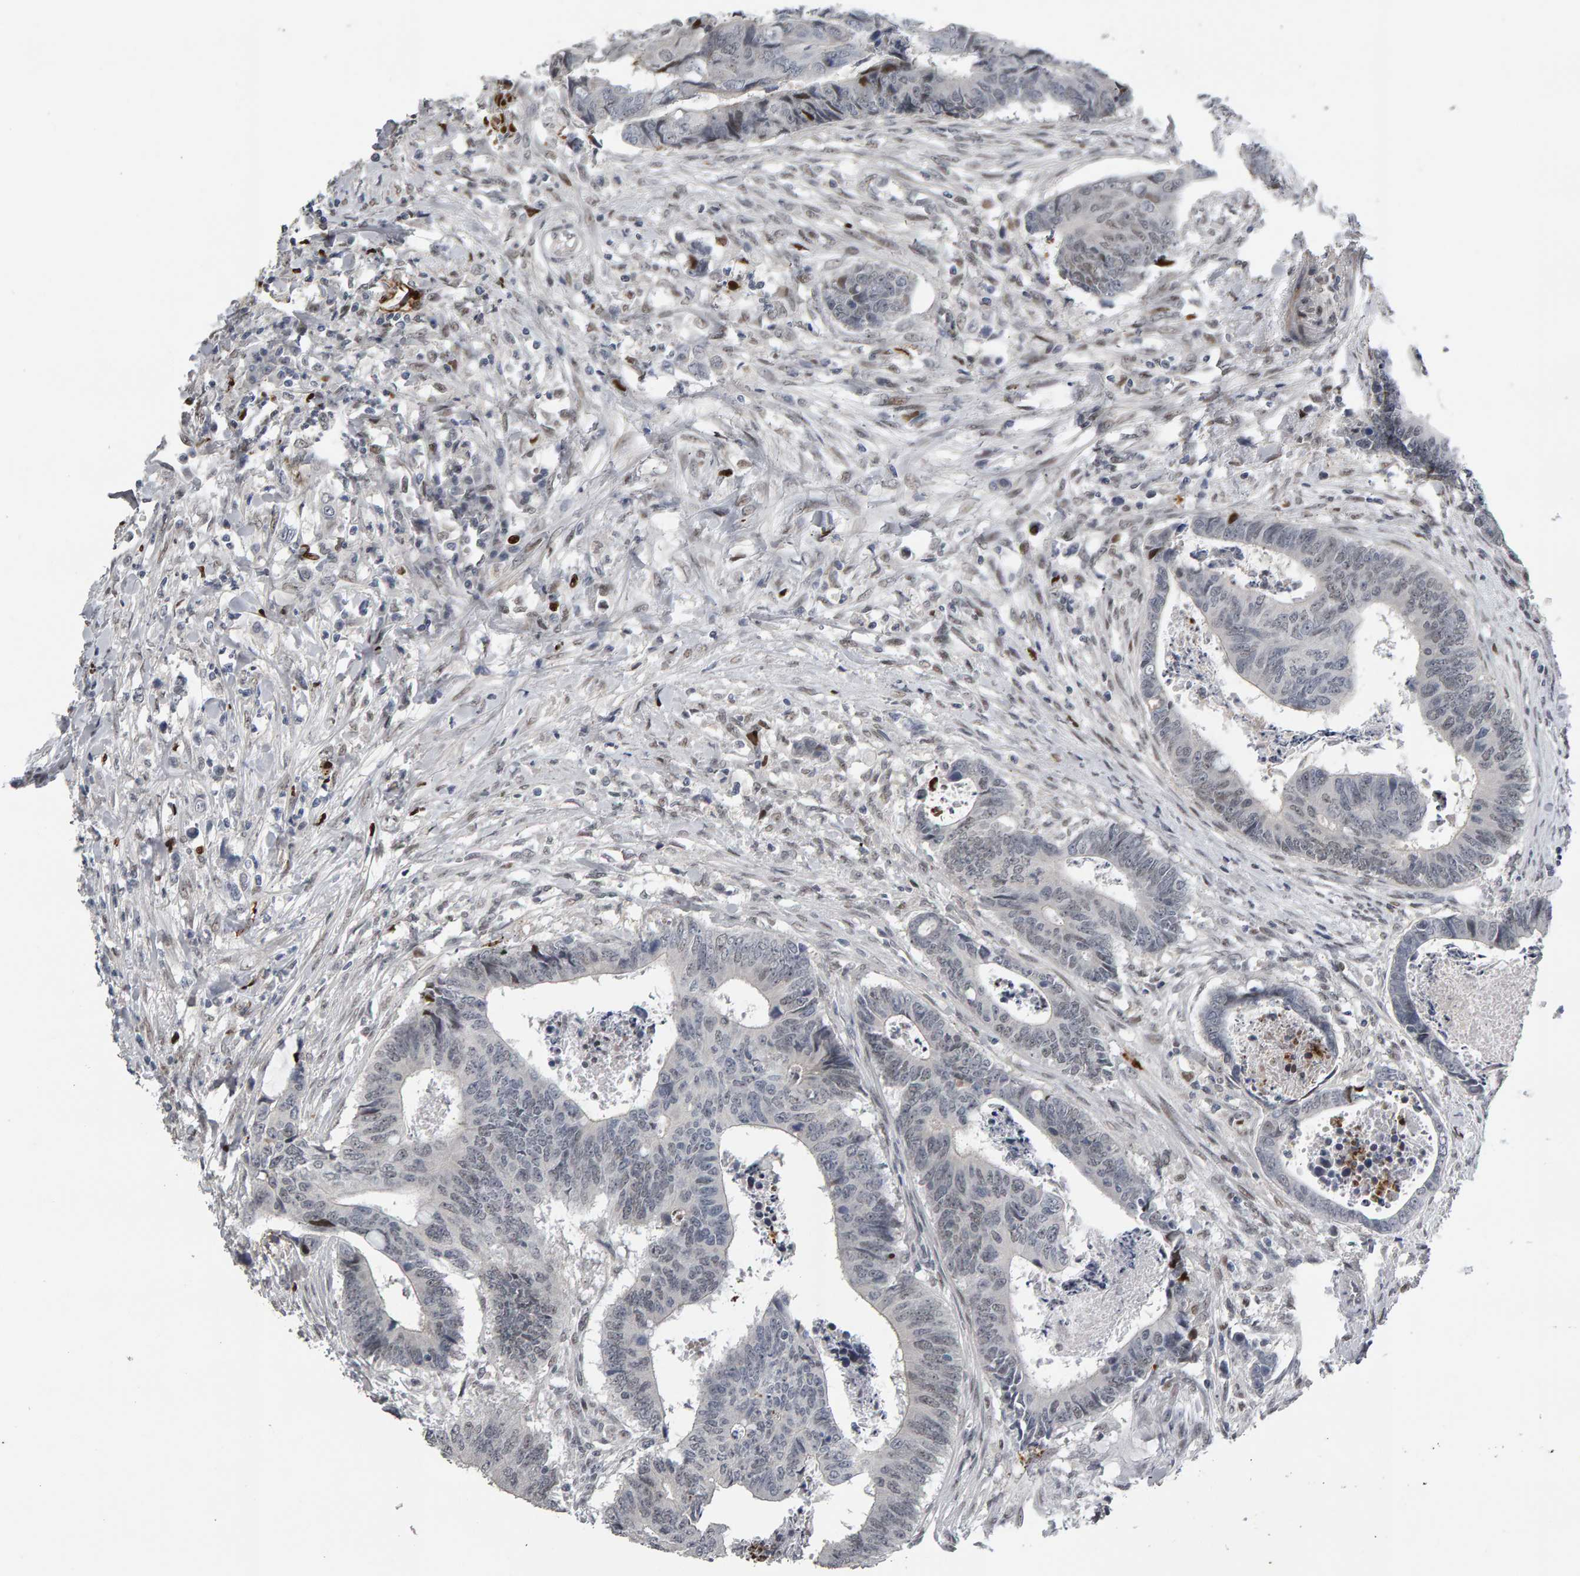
{"staining": {"intensity": "moderate", "quantity": "<25%", "location": "nuclear"}, "tissue": "colorectal cancer", "cell_type": "Tumor cells", "image_type": "cancer", "snomed": [{"axis": "morphology", "description": "Adenocarcinoma, NOS"}, {"axis": "topography", "description": "Rectum"}], "caption": "This micrograph reveals IHC staining of adenocarcinoma (colorectal), with low moderate nuclear staining in about <25% of tumor cells.", "gene": "IPO8", "patient": {"sex": "male", "age": 84}}